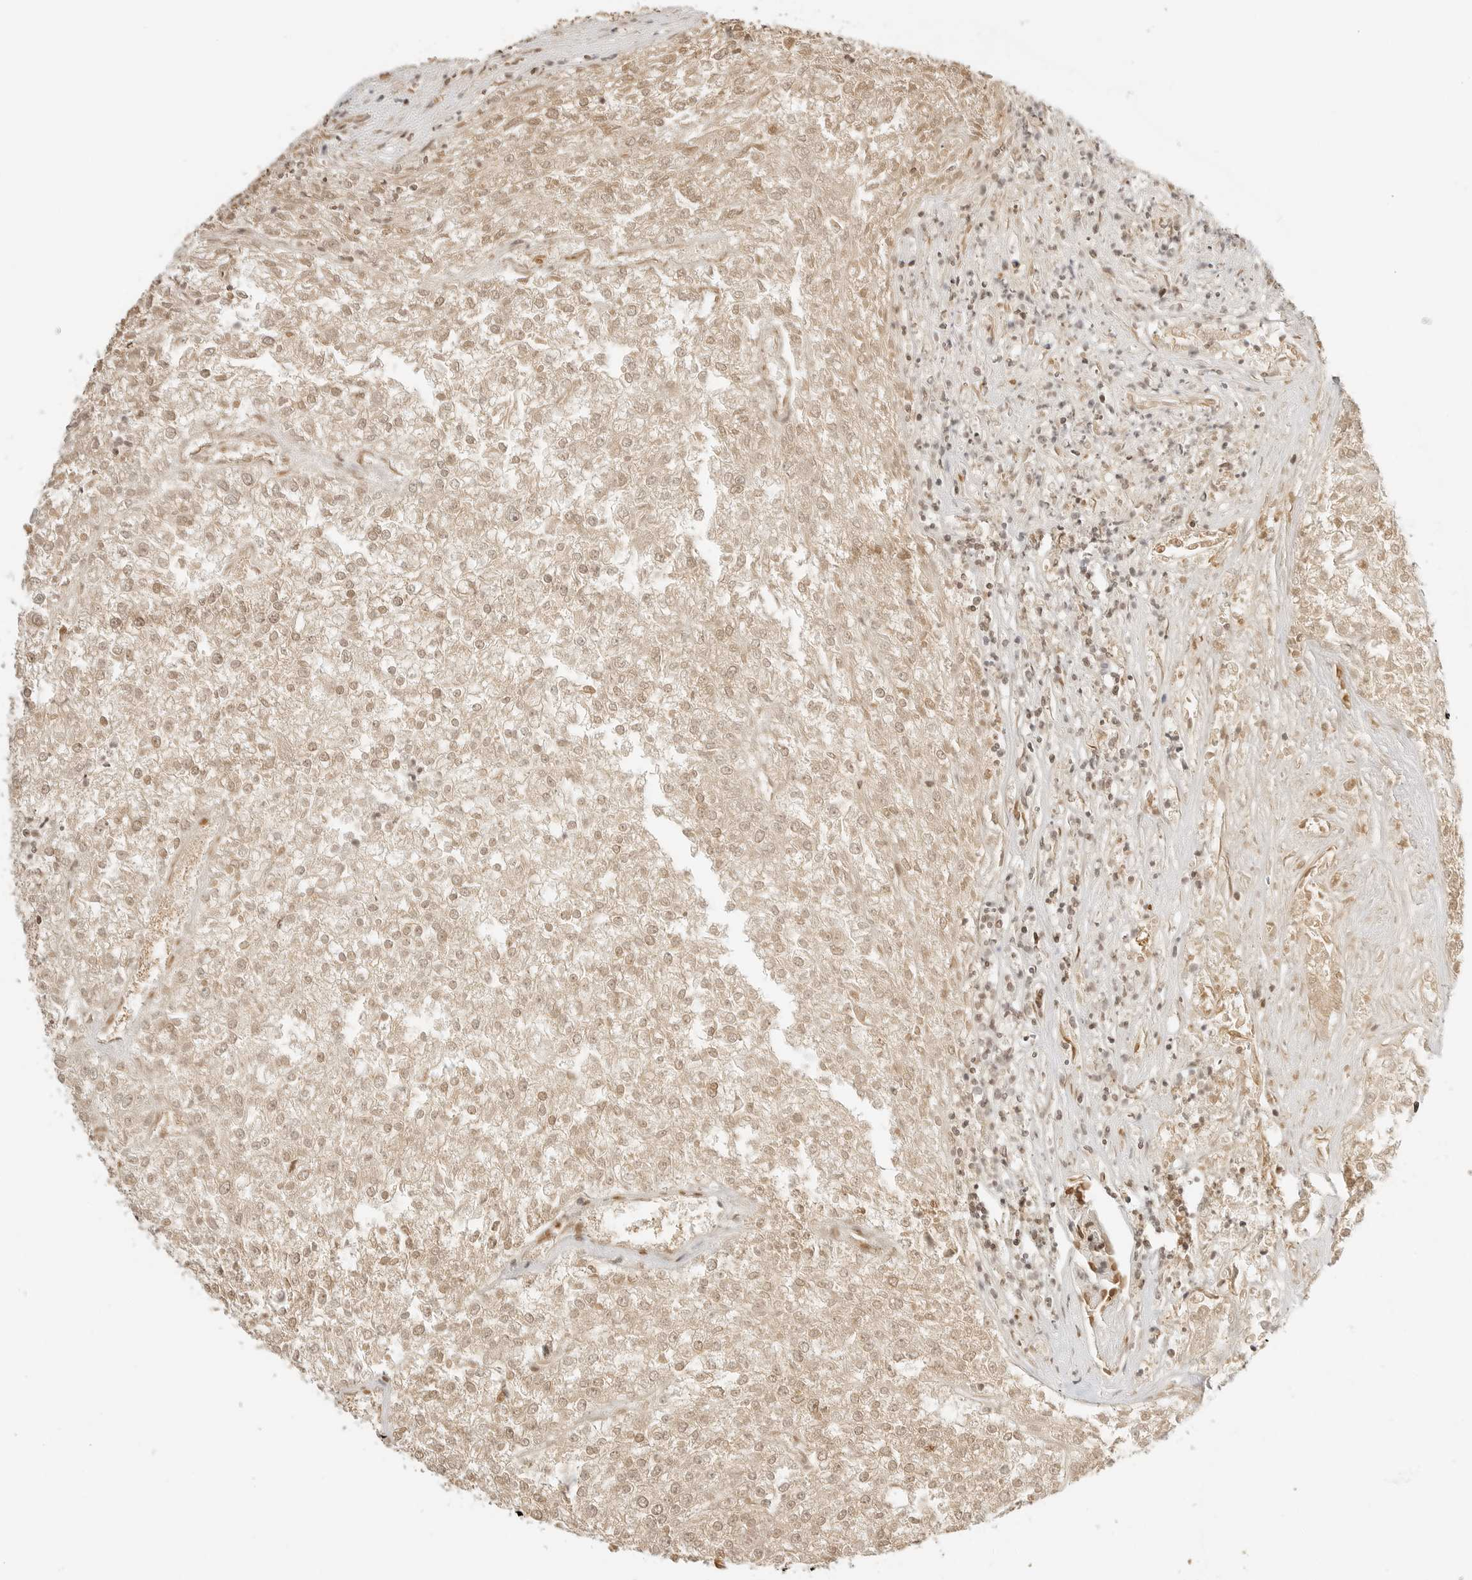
{"staining": {"intensity": "weak", "quantity": ">75%", "location": "cytoplasmic/membranous,nuclear"}, "tissue": "renal cancer", "cell_type": "Tumor cells", "image_type": "cancer", "snomed": [{"axis": "morphology", "description": "Adenocarcinoma, NOS"}, {"axis": "topography", "description": "Kidney"}], "caption": "This histopathology image displays adenocarcinoma (renal) stained with IHC to label a protein in brown. The cytoplasmic/membranous and nuclear of tumor cells show weak positivity for the protein. Nuclei are counter-stained blue.", "gene": "POLH", "patient": {"sex": "female", "age": 54}}